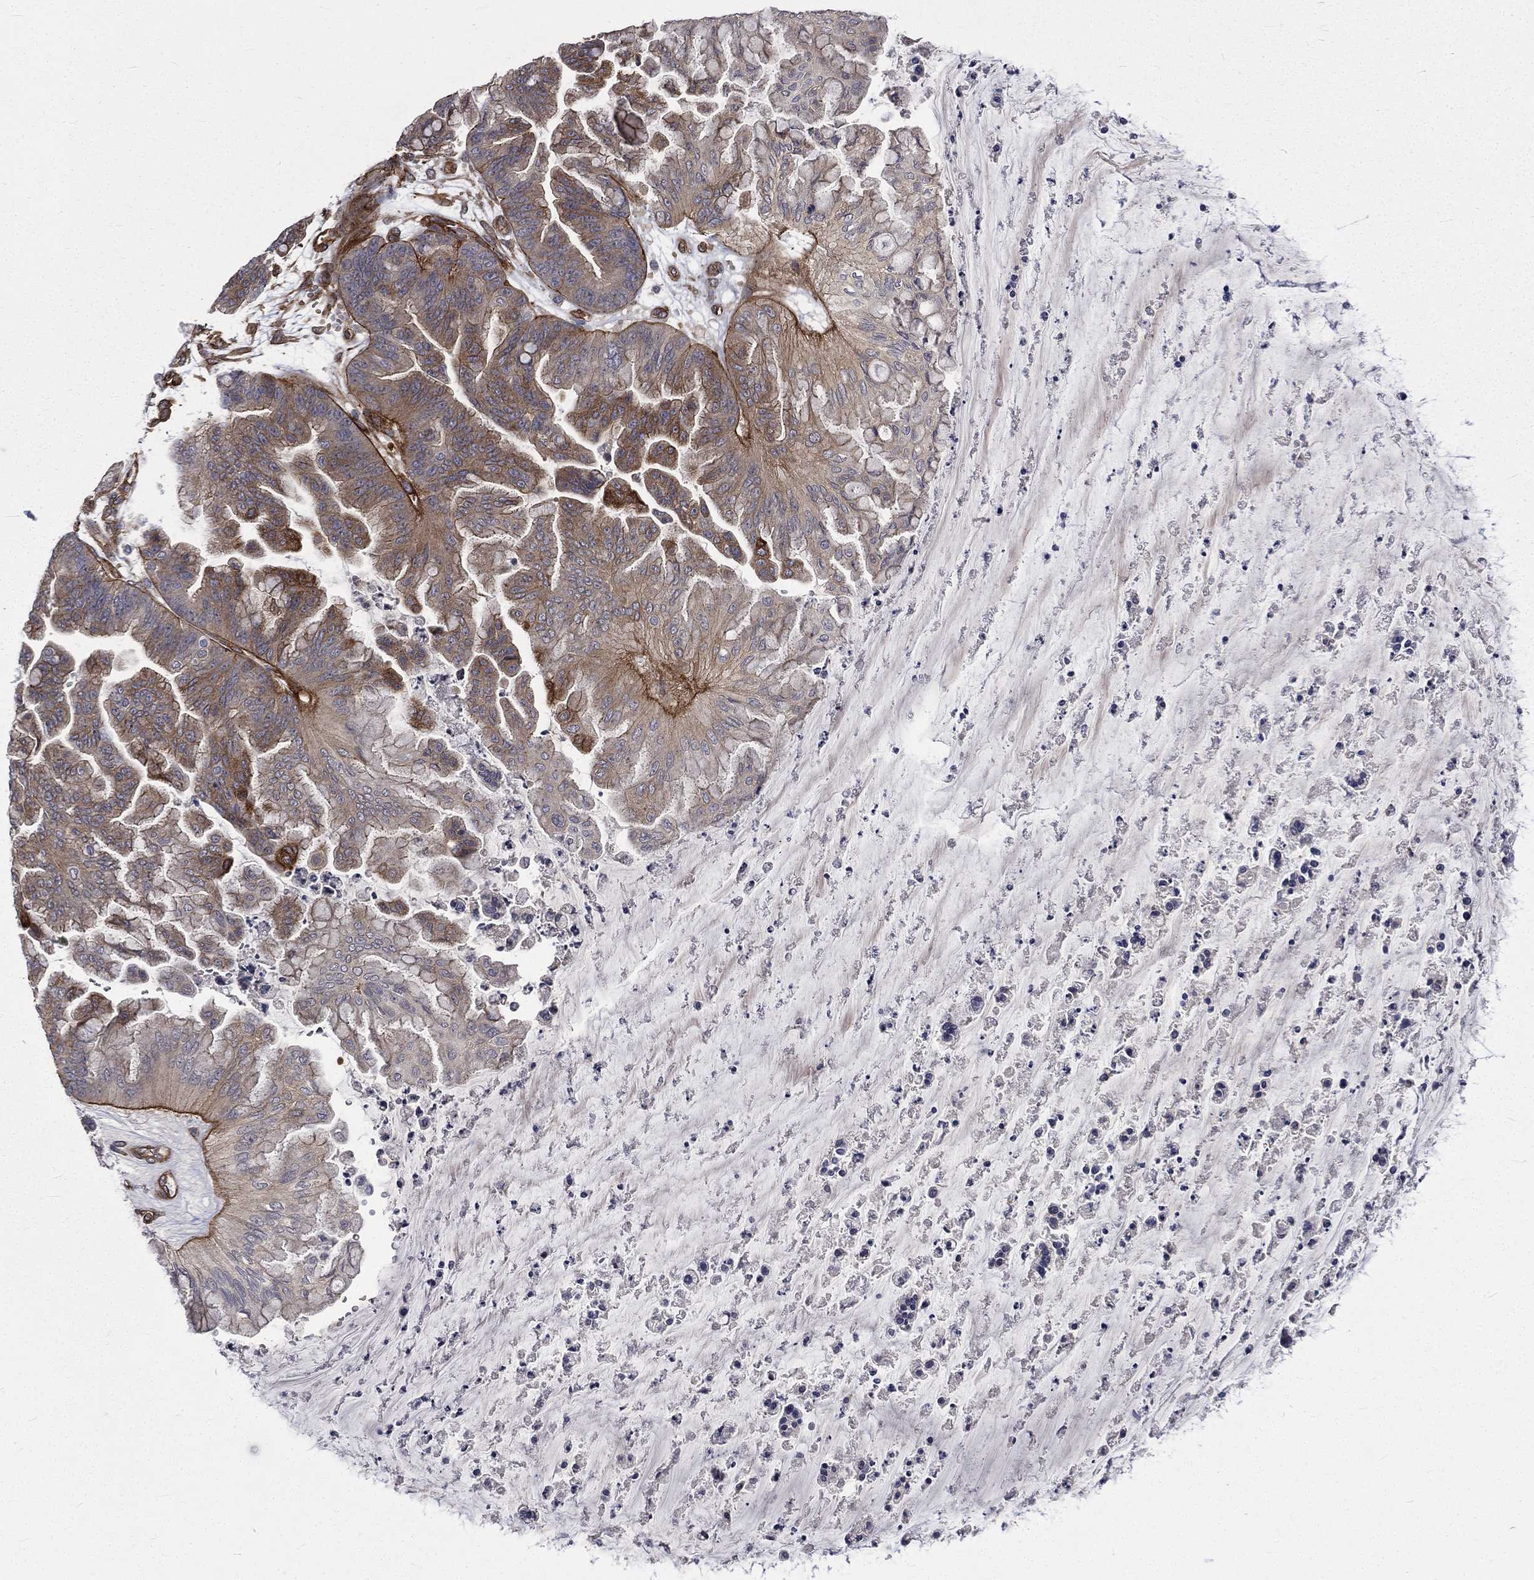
{"staining": {"intensity": "weak", "quantity": "25%-75%", "location": "cytoplasmic/membranous"}, "tissue": "ovarian cancer", "cell_type": "Tumor cells", "image_type": "cancer", "snomed": [{"axis": "morphology", "description": "Cystadenocarcinoma, mucinous, NOS"}, {"axis": "topography", "description": "Ovary"}], "caption": "Immunohistochemical staining of human mucinous cystadenocarcinoma (ovarian) shows weak cytoplasmic/membranous protein positivity in about 25%-75% of tumor cells.", "gene": "PPFIBP1", "patient": {"sex": "female", "age": 67}}